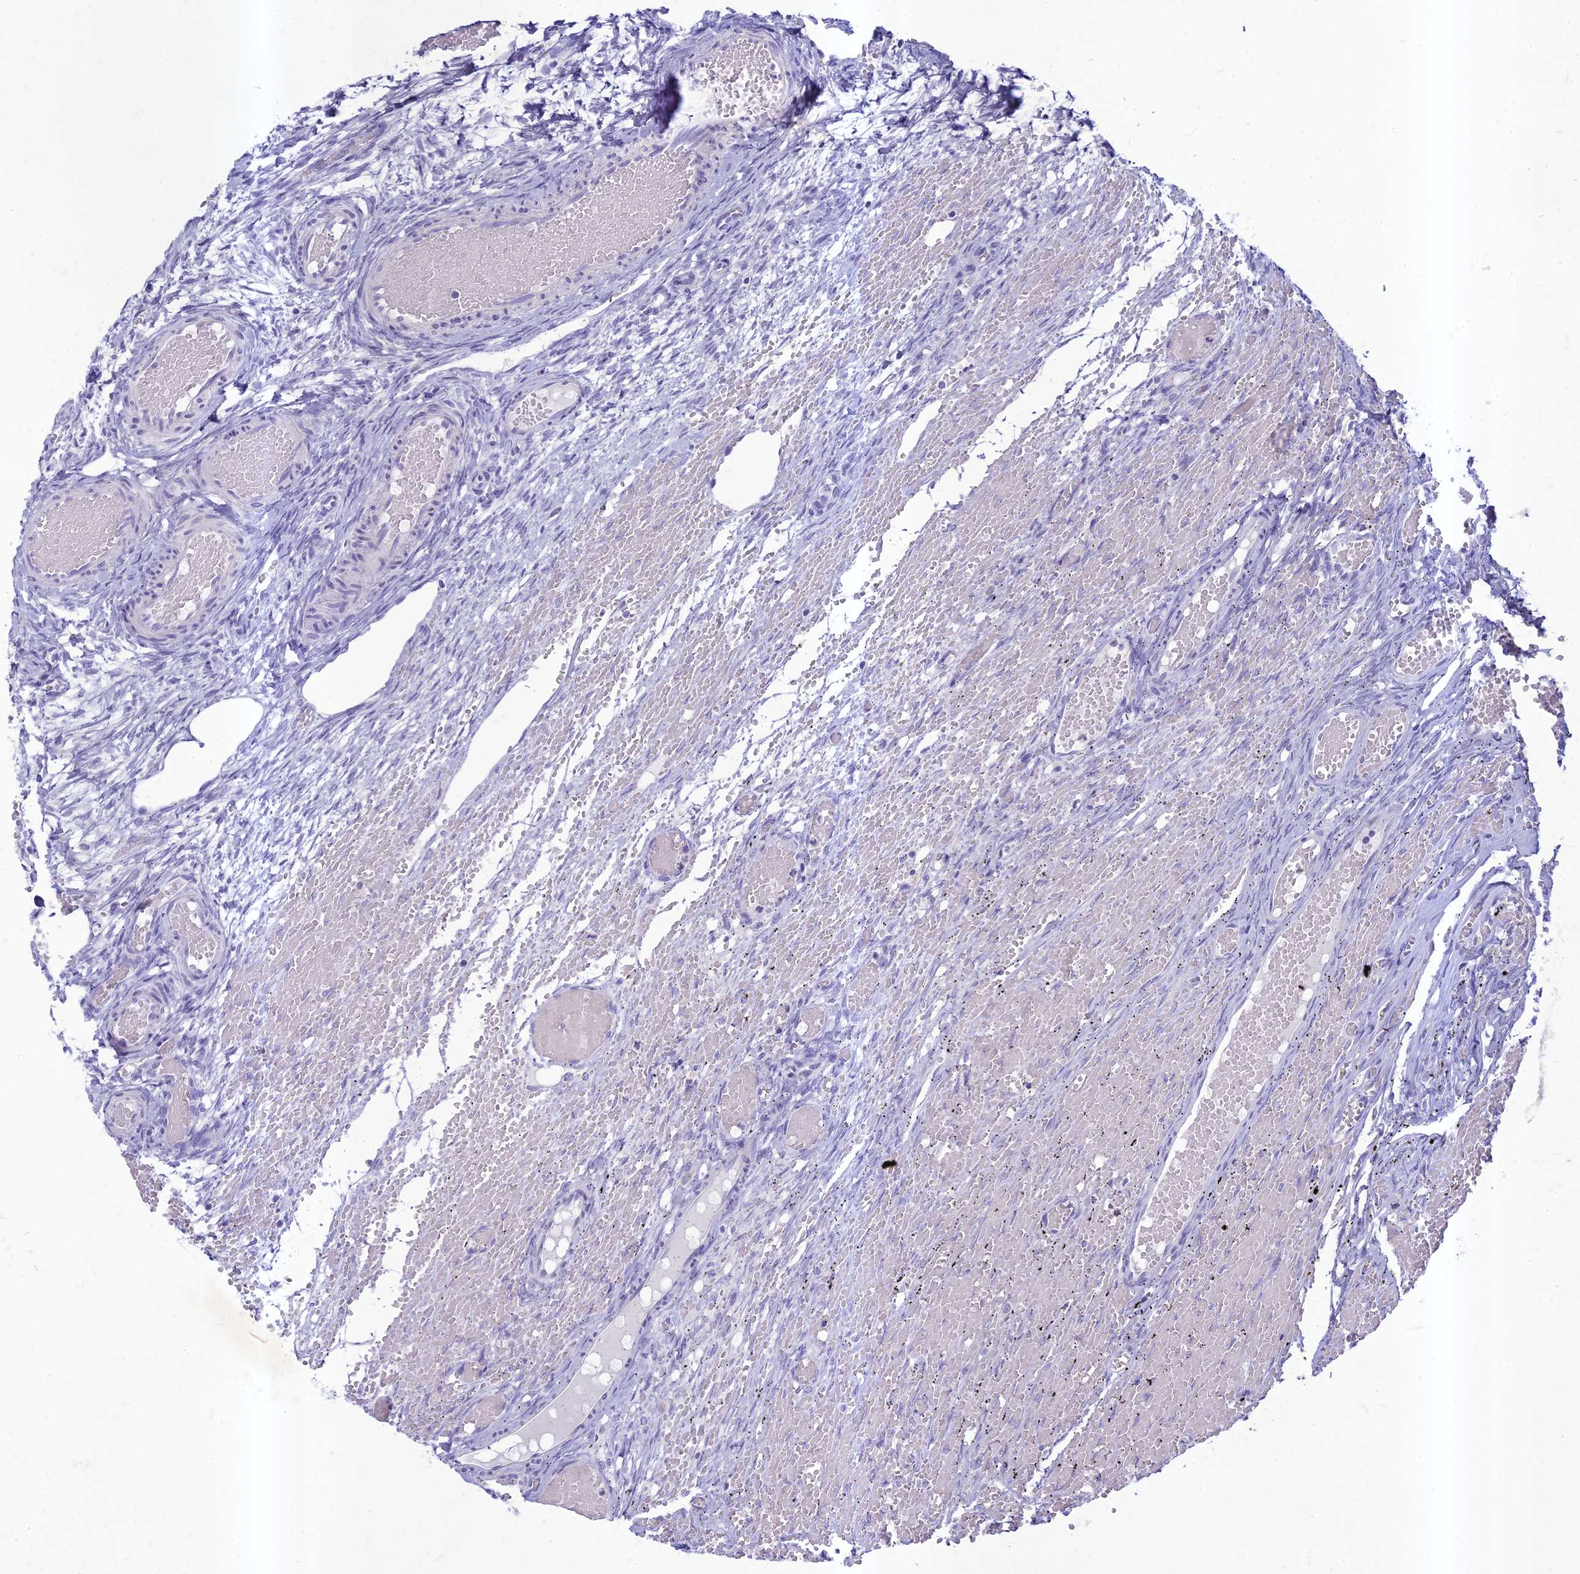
{"staining": {"intensity": "negative", "quantity": "none", "location": "none"}, "tissue": "ovary", "cell_type": "Ovarian stroma cells", "image_type": "normal", "snomed": [{"axis": "morphology", "description": "Adenocarcinoma, NOS"}, {"axis": "topography", "description": "Endometrium"}], "caption": "Immunohistochemistry of normal human ovary reveals no positivity in ovarian stroma cells. (Stains: DAB immunohistochemistry with hematoxylin counter stain, Microscopy: brightfield microscopy at high magnification).", "gene": "HIGD1A", "patient": {"sex": "female", "age": 32}}